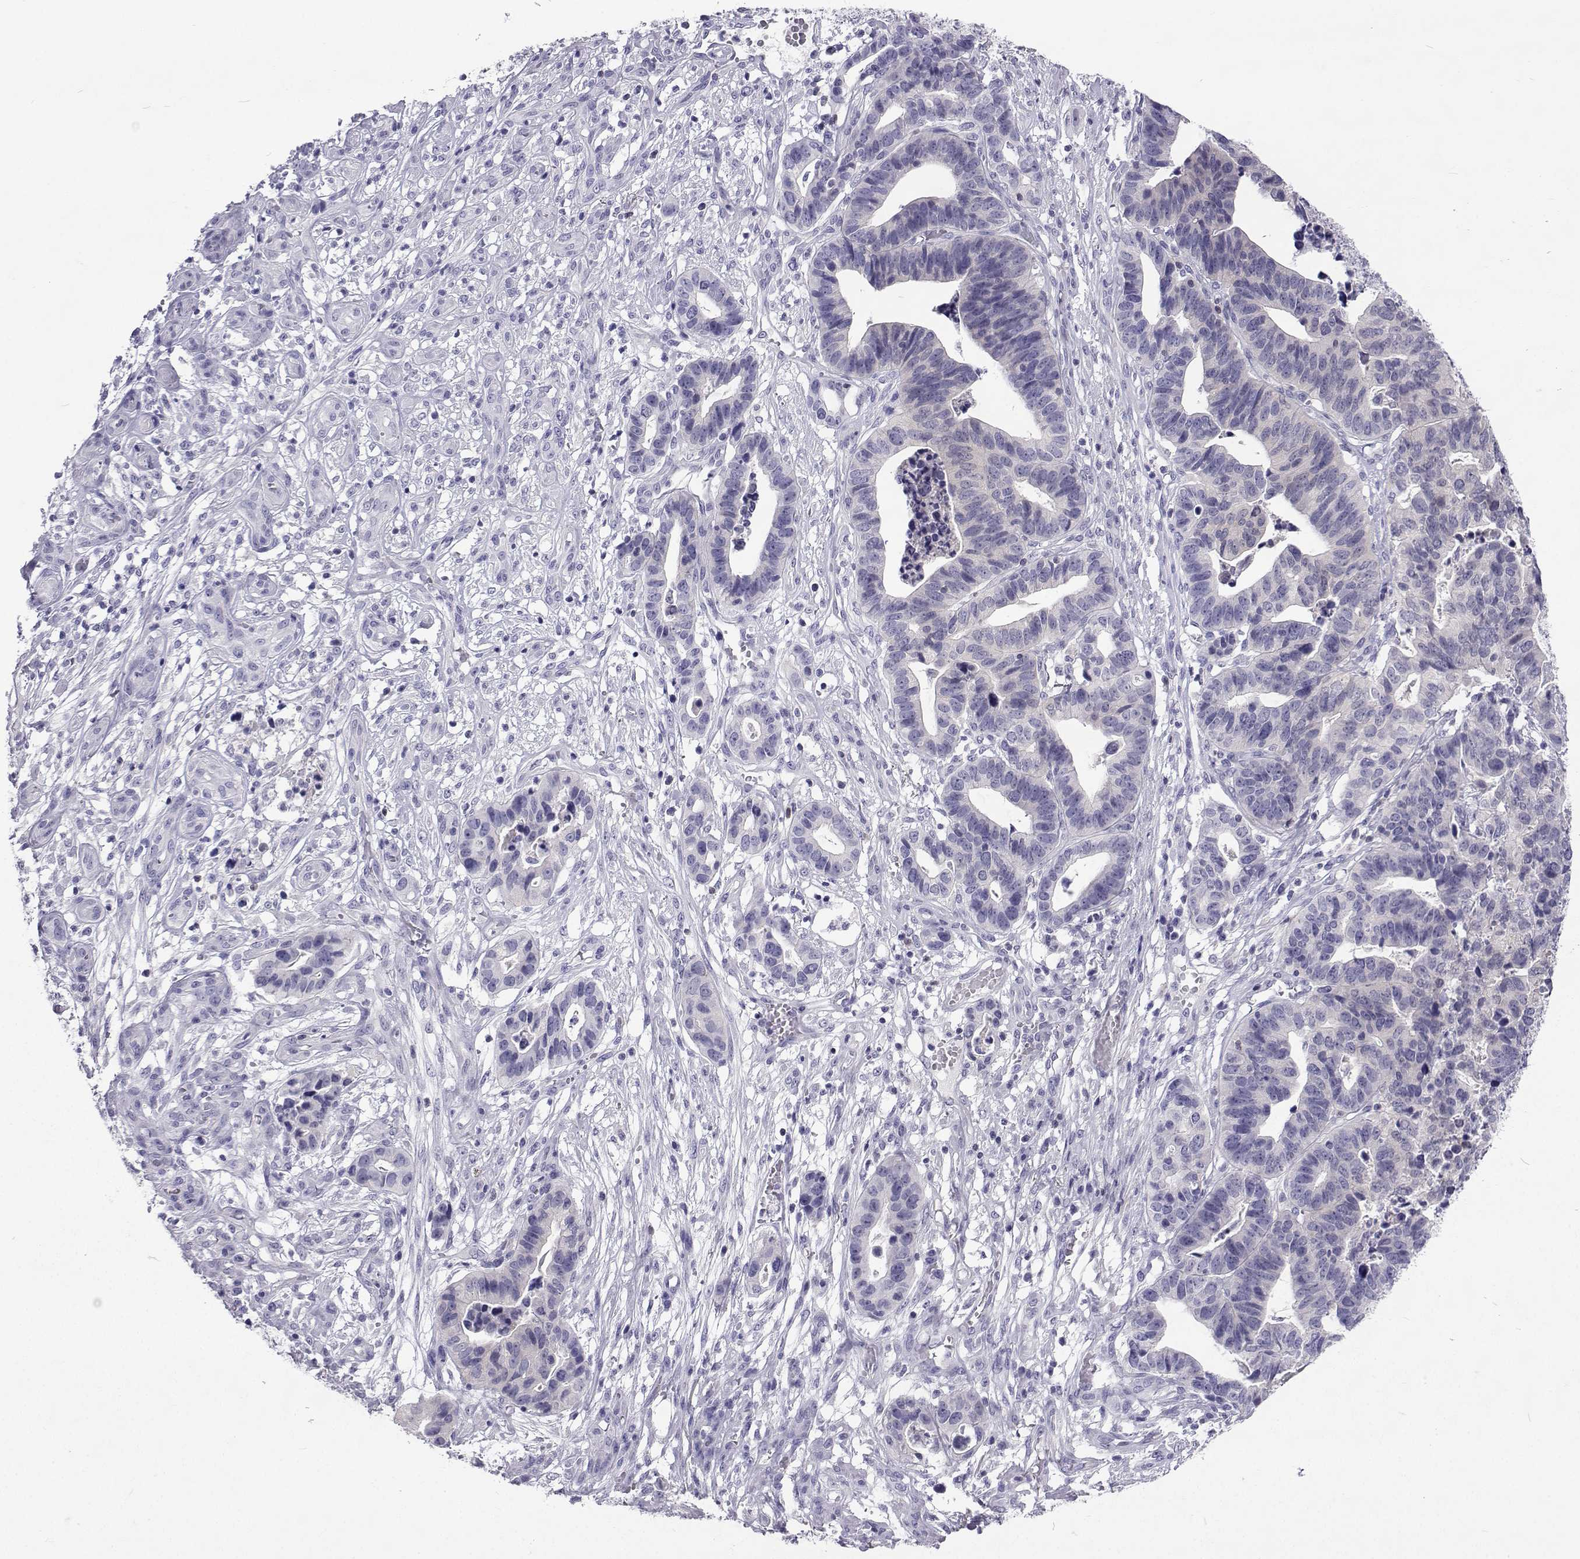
{"staining": {"intensity": "negative", "quantity": "none", "location": "none"}, "tissue": "stomach cancer", "cell_type": "Tumor cells", "image_type": "cancer", "snomed": [{"axis": "morphology", "description": "Adenocarcinoma, NOS"}, {"axis": "topography", "description": "Stomach, upper"}], "caption": "Protein analysis of adenocarcinoma (stomach) exhibits no significant positivity in tumor cells. (DAB immunohistochemistry visualized using brightfield microscopy, high magnification).", "gene": "GALM", "patient": {"sex": "female", "age": 67}}